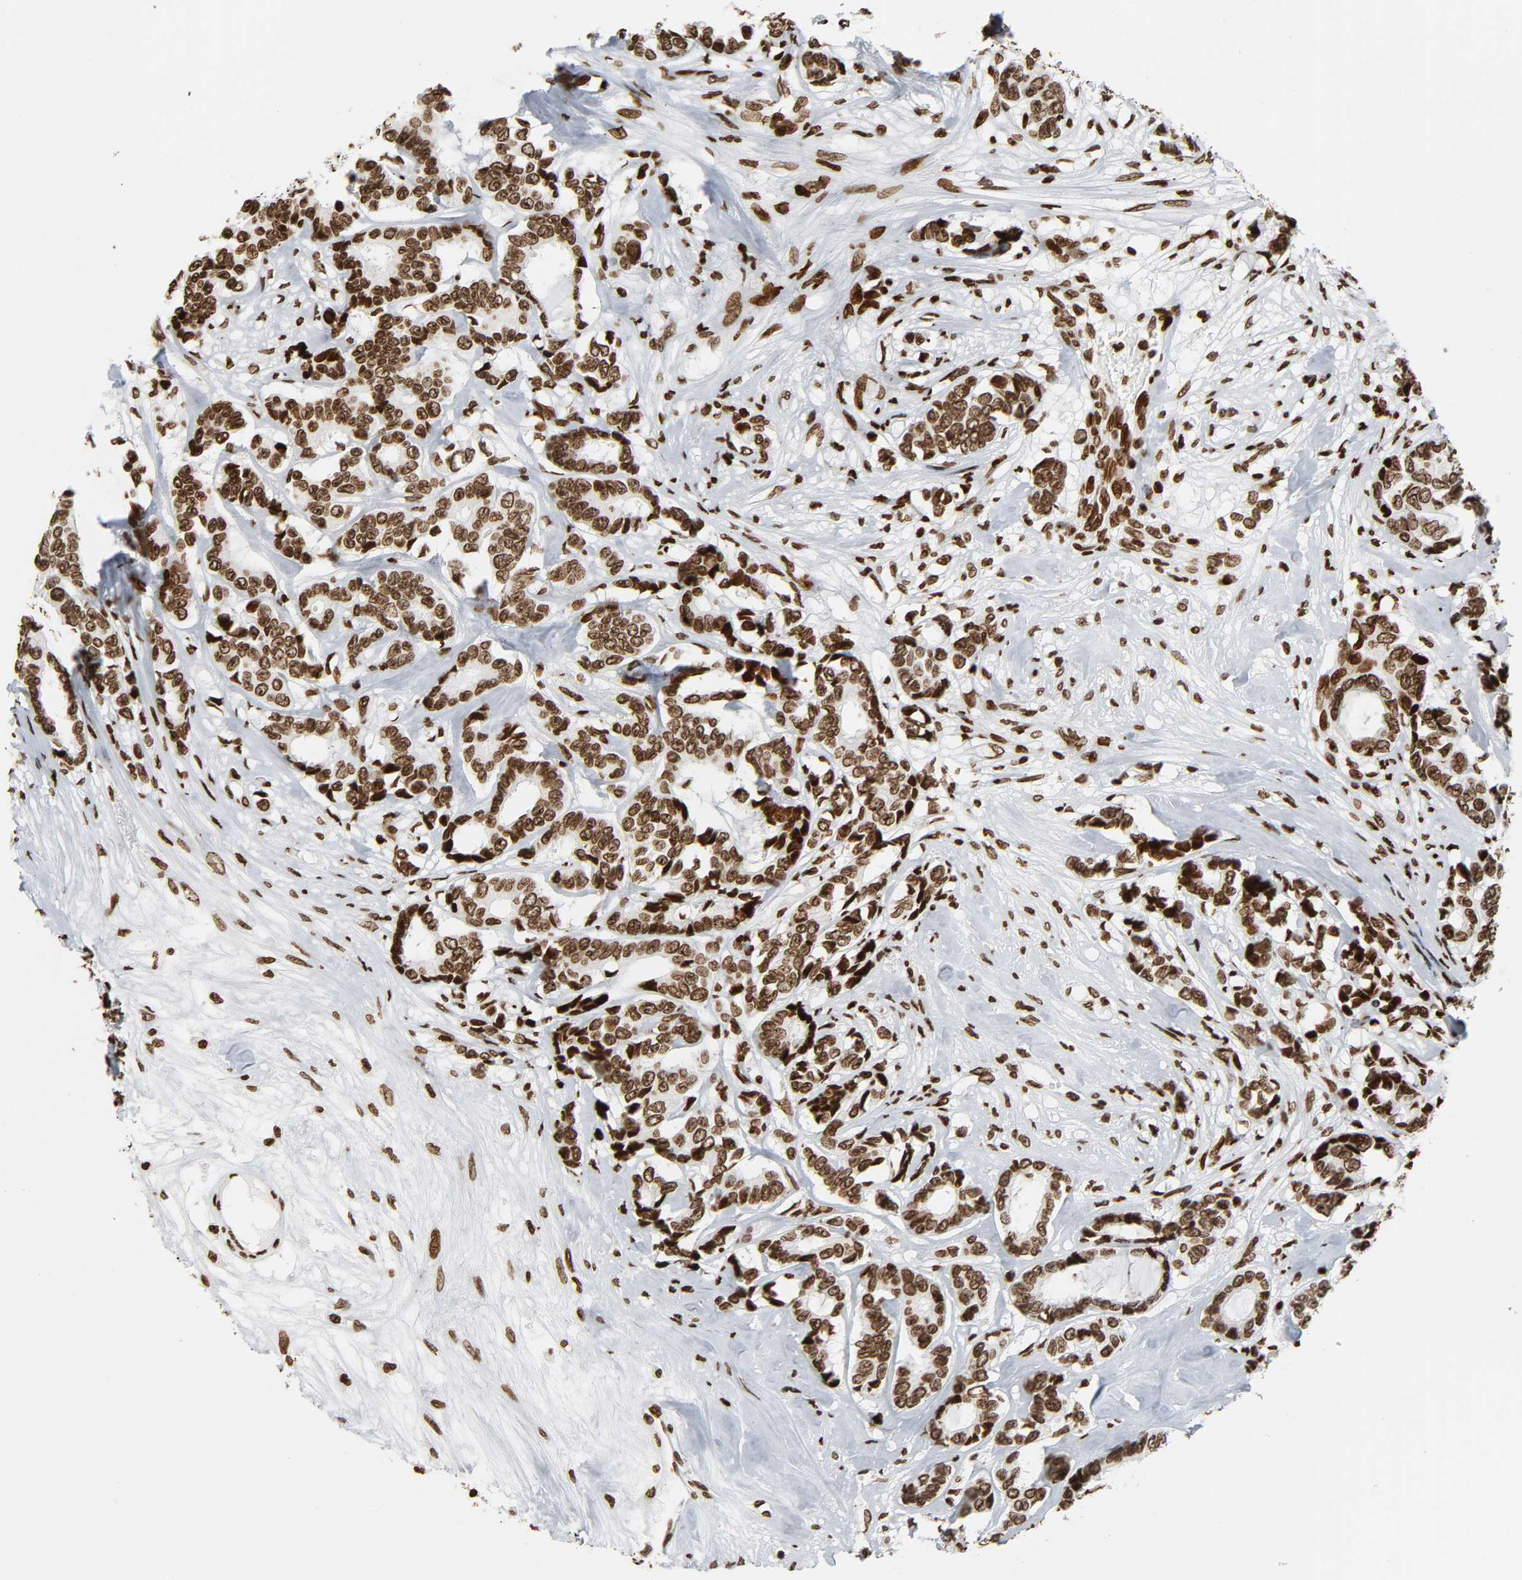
{"staining": {"intensity": "moderate", "quantity": ">75%", "location": "nuclear"}, "tissue": "breast cancer", "cell_type": "Tumor cells", "image_type": "cancer", "snomed": [{"axis": "morphology", "description": "Duct carcinoma"}, {"axis": "topography", "description": "Breast"}], "caption": "DAB immunohistochemical staining of human breast intraductal carcinoma demonstrates moderate nuclear protein expression in about >75% of tumor cells.", "gene": "RXRA", "patient": {"sex": "female", "age": 87}}